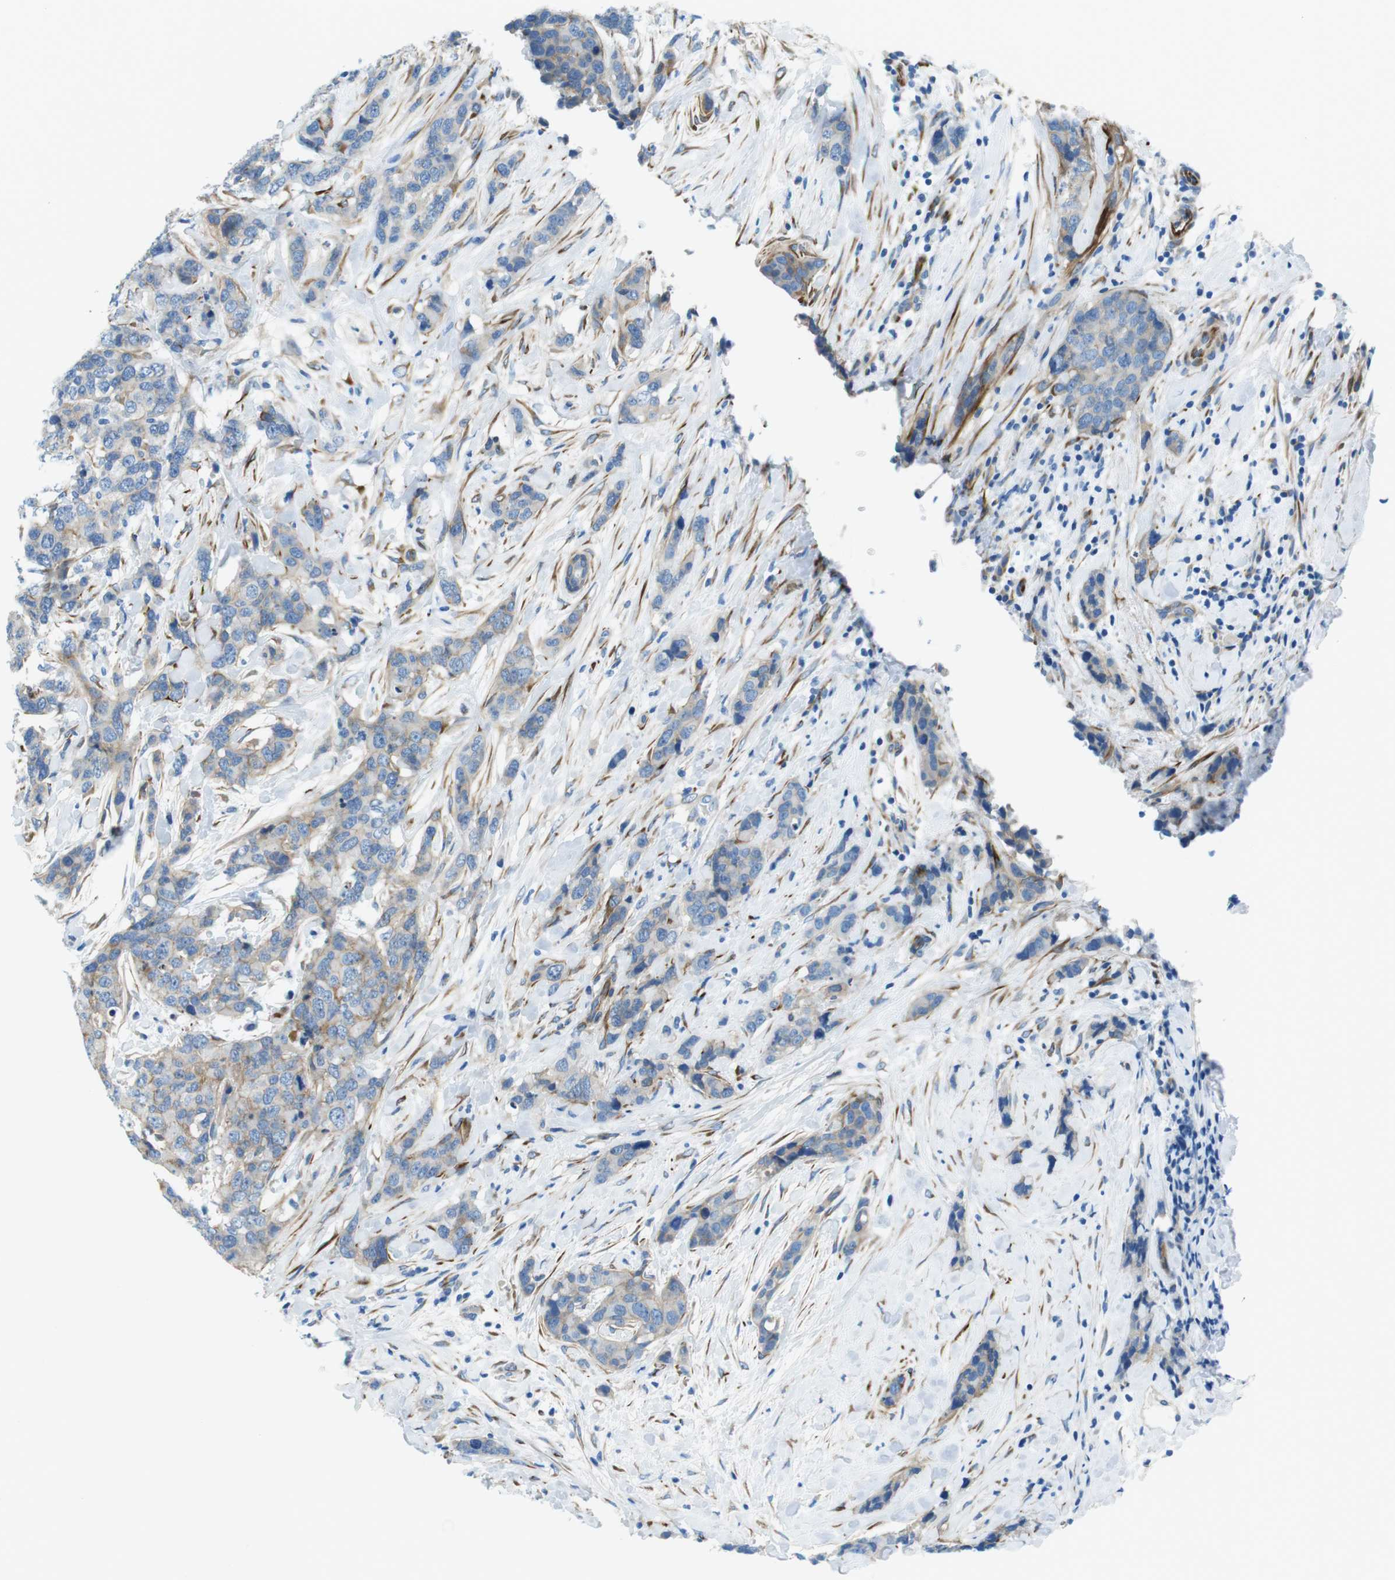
{"staining": {"intensity": "weak", "quantity": "25%-75%", "location": "cytoplasmic/membranous"}, "tissue": "breast cancer", "cell_type": "Tumor cells", "image_type": "cancer", "snomed": [{"axis": "morphology", "description": "Lobular carcinoma"}, {"axis": "topography", "description": "Breast"}], "caption": "This is a micrograph of immunohistochemistry (IHC) staining of breast cancer (lobular carcinoma), which shows weak positivity in the cytoplasmic/membranous of tumor cells.", "gene": "EMP2", "patient": {"sex": "female", "age": 59}}